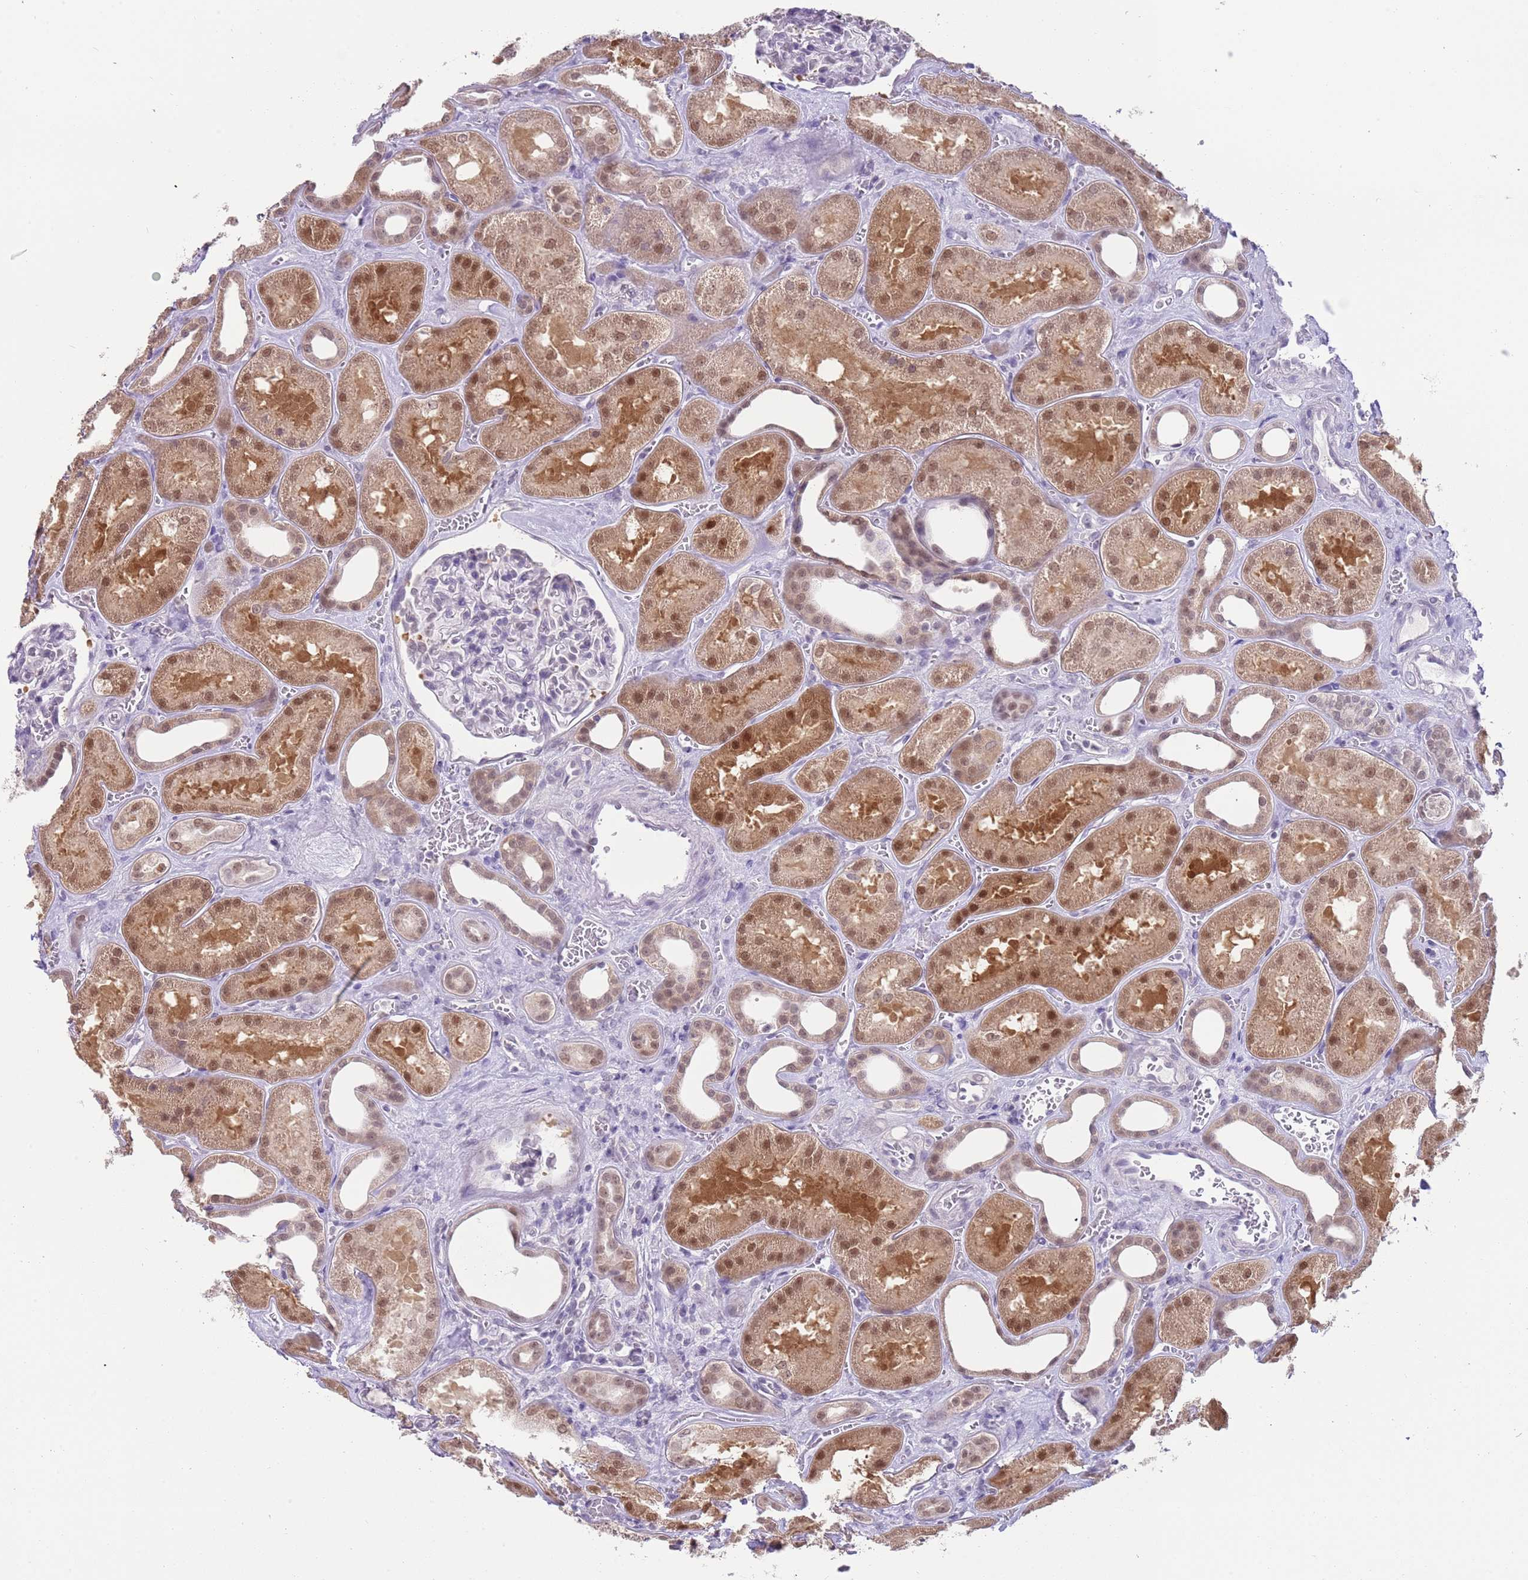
{"staining": {"intensity": "negative", "quantity": "none", "location": "none"}, "tissue": "kidney", "cell_type": "Cells in glomeruli", "image_type": "normal", "snomed": [{"axis": "morphology", "description": "Normal tissue, NOS"}, {"axis": "morphology", "description": "Adenocarcinoma, NOS"}, {"axis": "topography", "description": "Kidney"}], "caption": "The IHC histopathology image has no significant expression in cells in glomeruli of kidney.", "gene": "SEPHS2", "patient": {"sex": "female", "age": 68}}